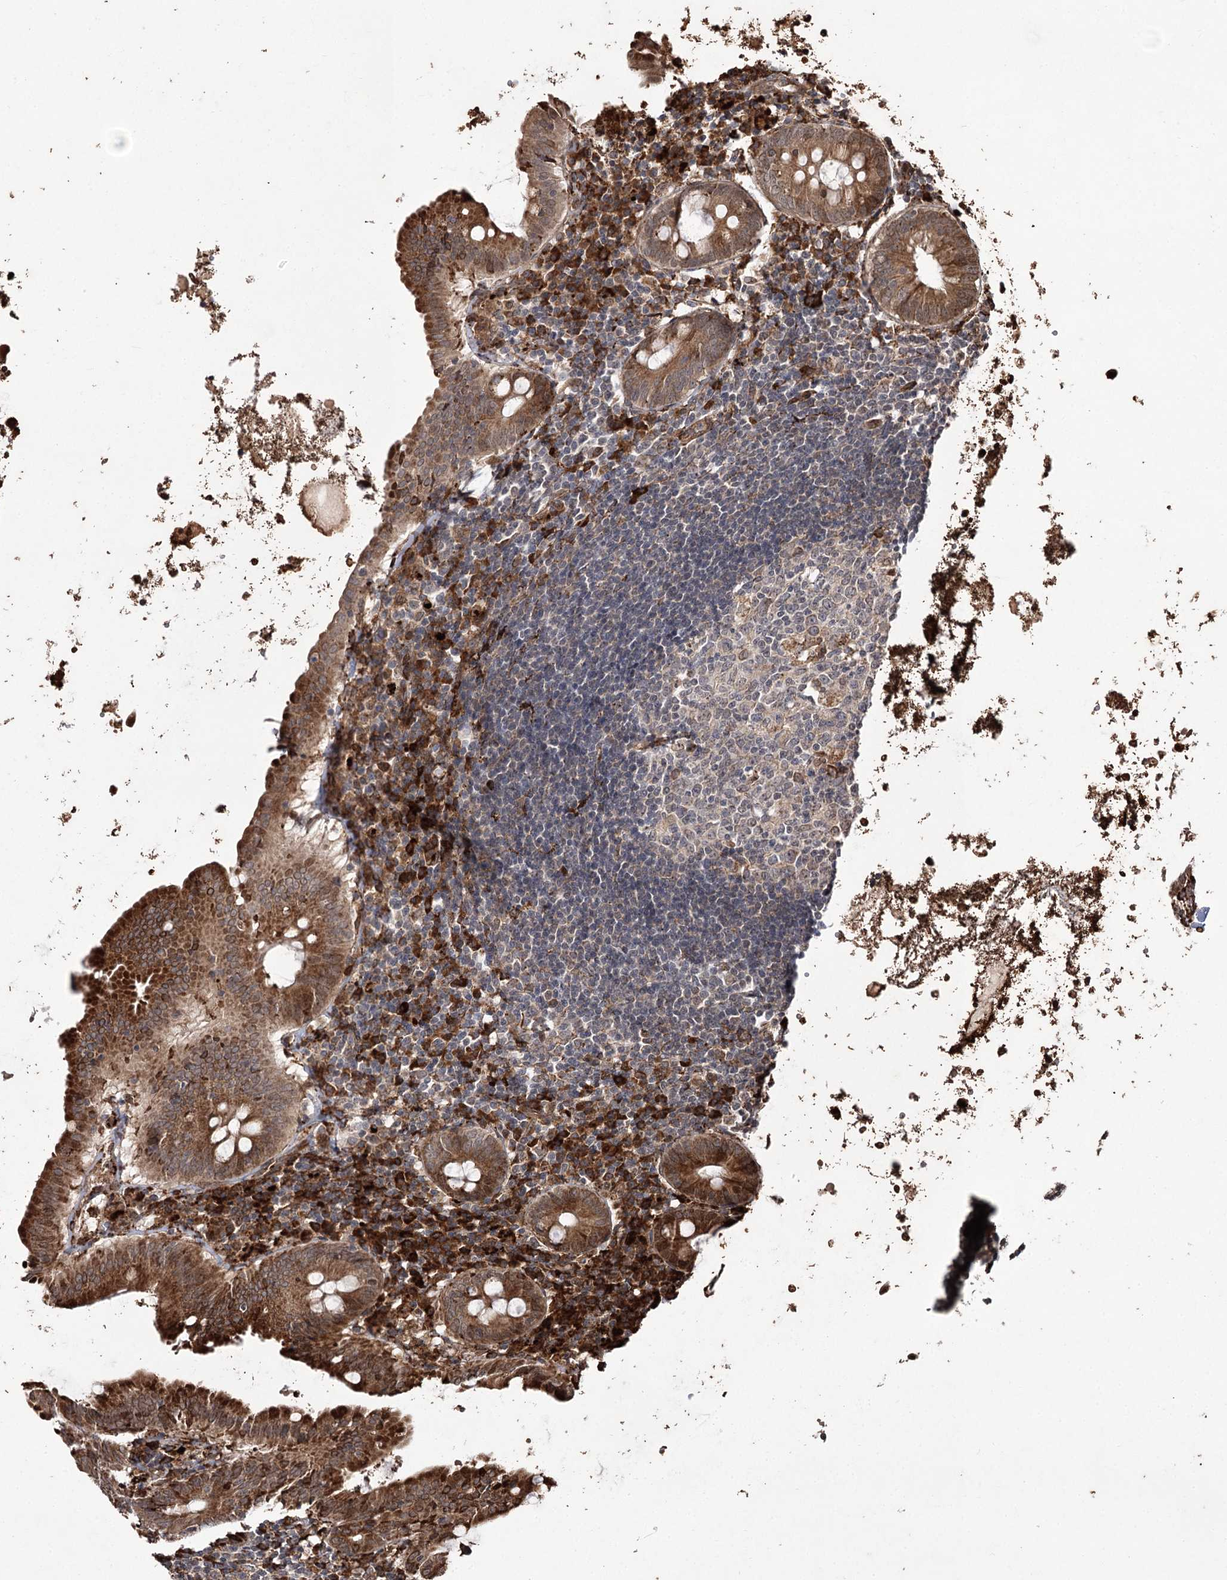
{"staining": {"intensity": "moderate", "quantity": ">75%", "location": "cytoplasmic/membranous"}, "tissue": "appendix", "cell_type": "Glandular cells", "image_type": "normal", "snomed": [{"axis": "morphology", "description": "Normal tissue, NOS"}, {"axis": "topography", "description": "Appendix"}], "caption": "Benign appendix displays moderate cytoplasmic/membranous positivity in about >75% of glandular cells, visualized by immunohistochemistry.", "gene": "FANCL", "patient": {"sex": "female", "age": 54}}